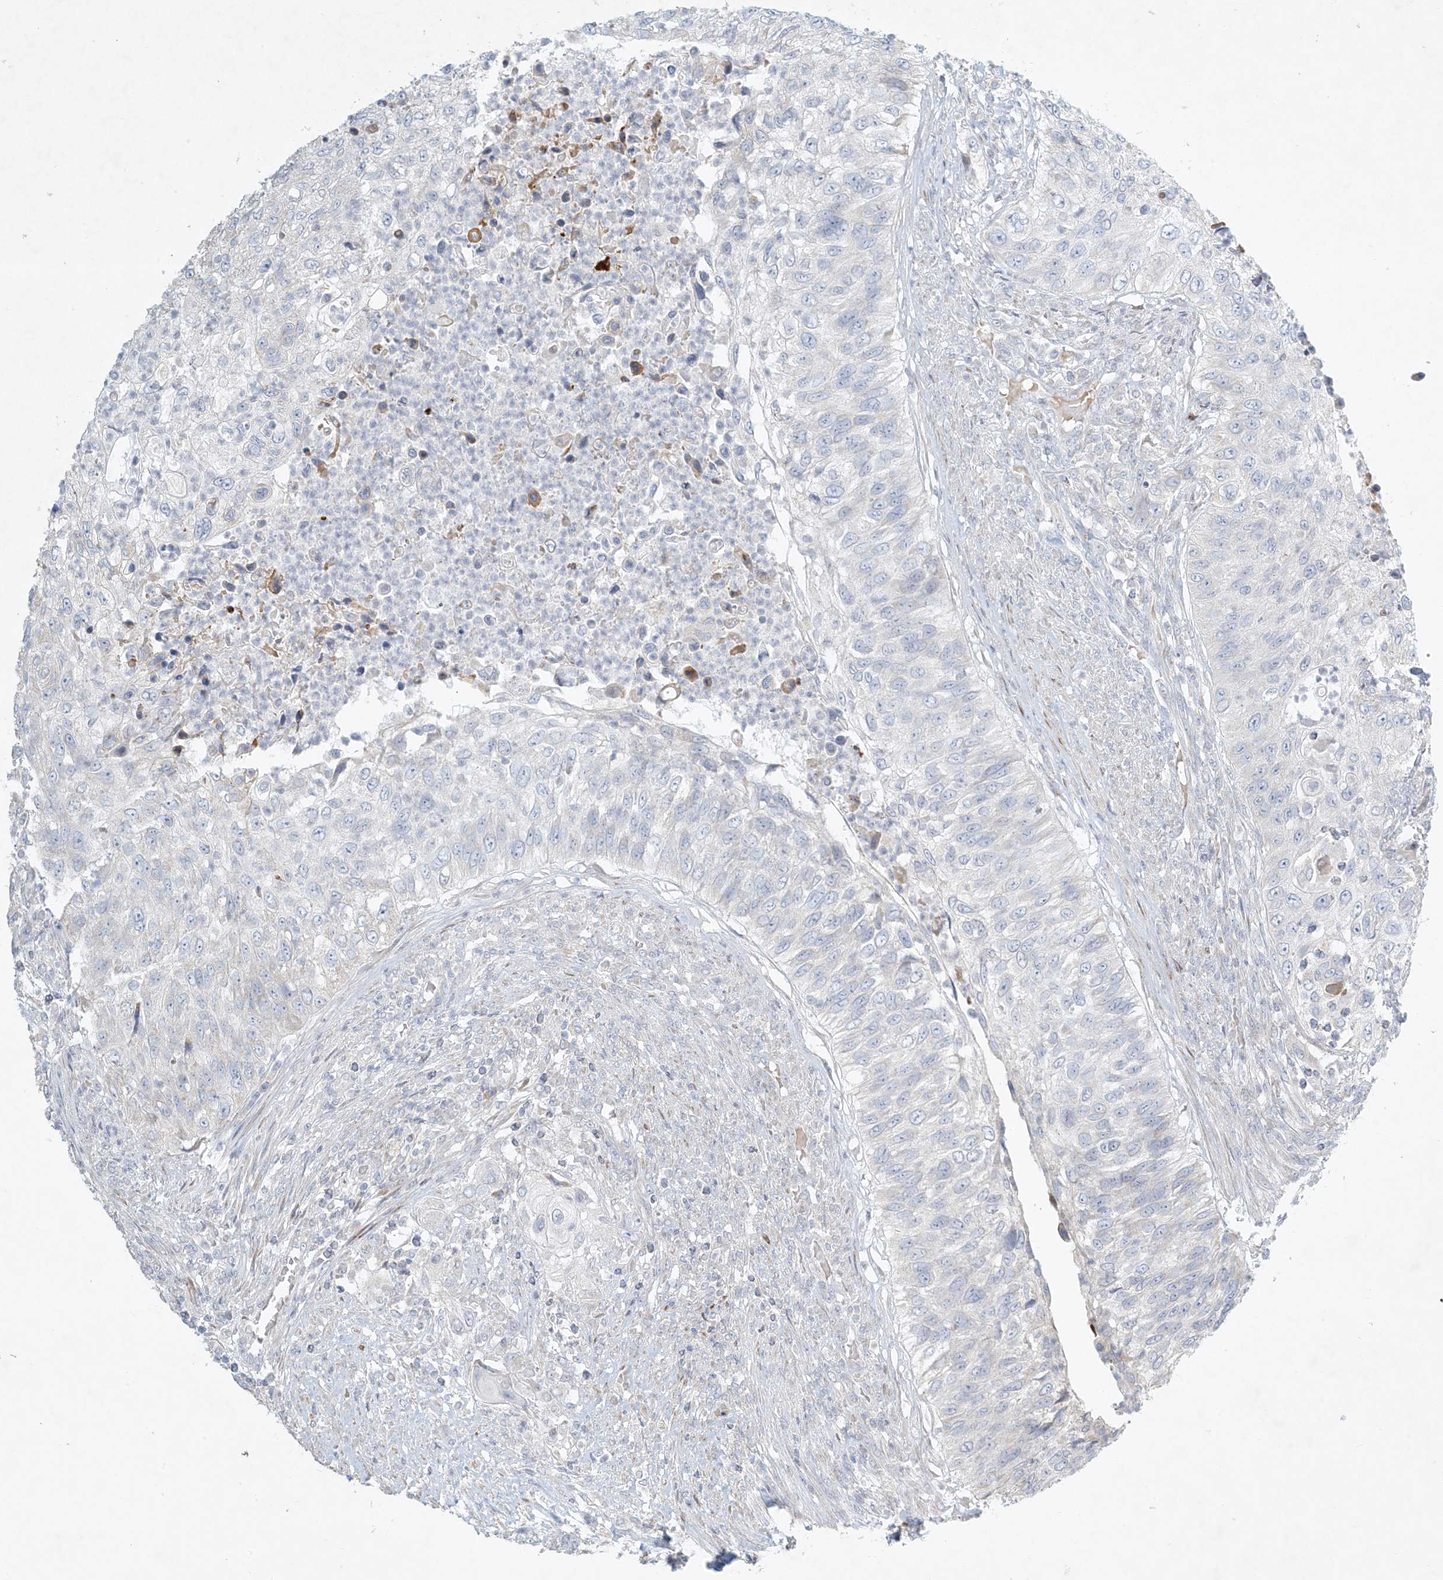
{"staining": {"intensity": "negative", "quantity": "none", "location": "none"}, "tissue": "urothelial cancer", "cell_type": "Tumor cells", "image_type": "cancer", "snomed": [{"axis": "morphology", "description": "Urothelial carcinoma, High grade"}, {"axis": "topography", "description": "Urinary bladder"}], "caption": "Immunohistochemistry (IHC) histopathology image of human urothelial carcinoma (high-grade) stained for a protein (brown), which shows no staining in tumor cells.", "gene": "ZNF385D", "patient": {"sex": "female", "age": 60}}